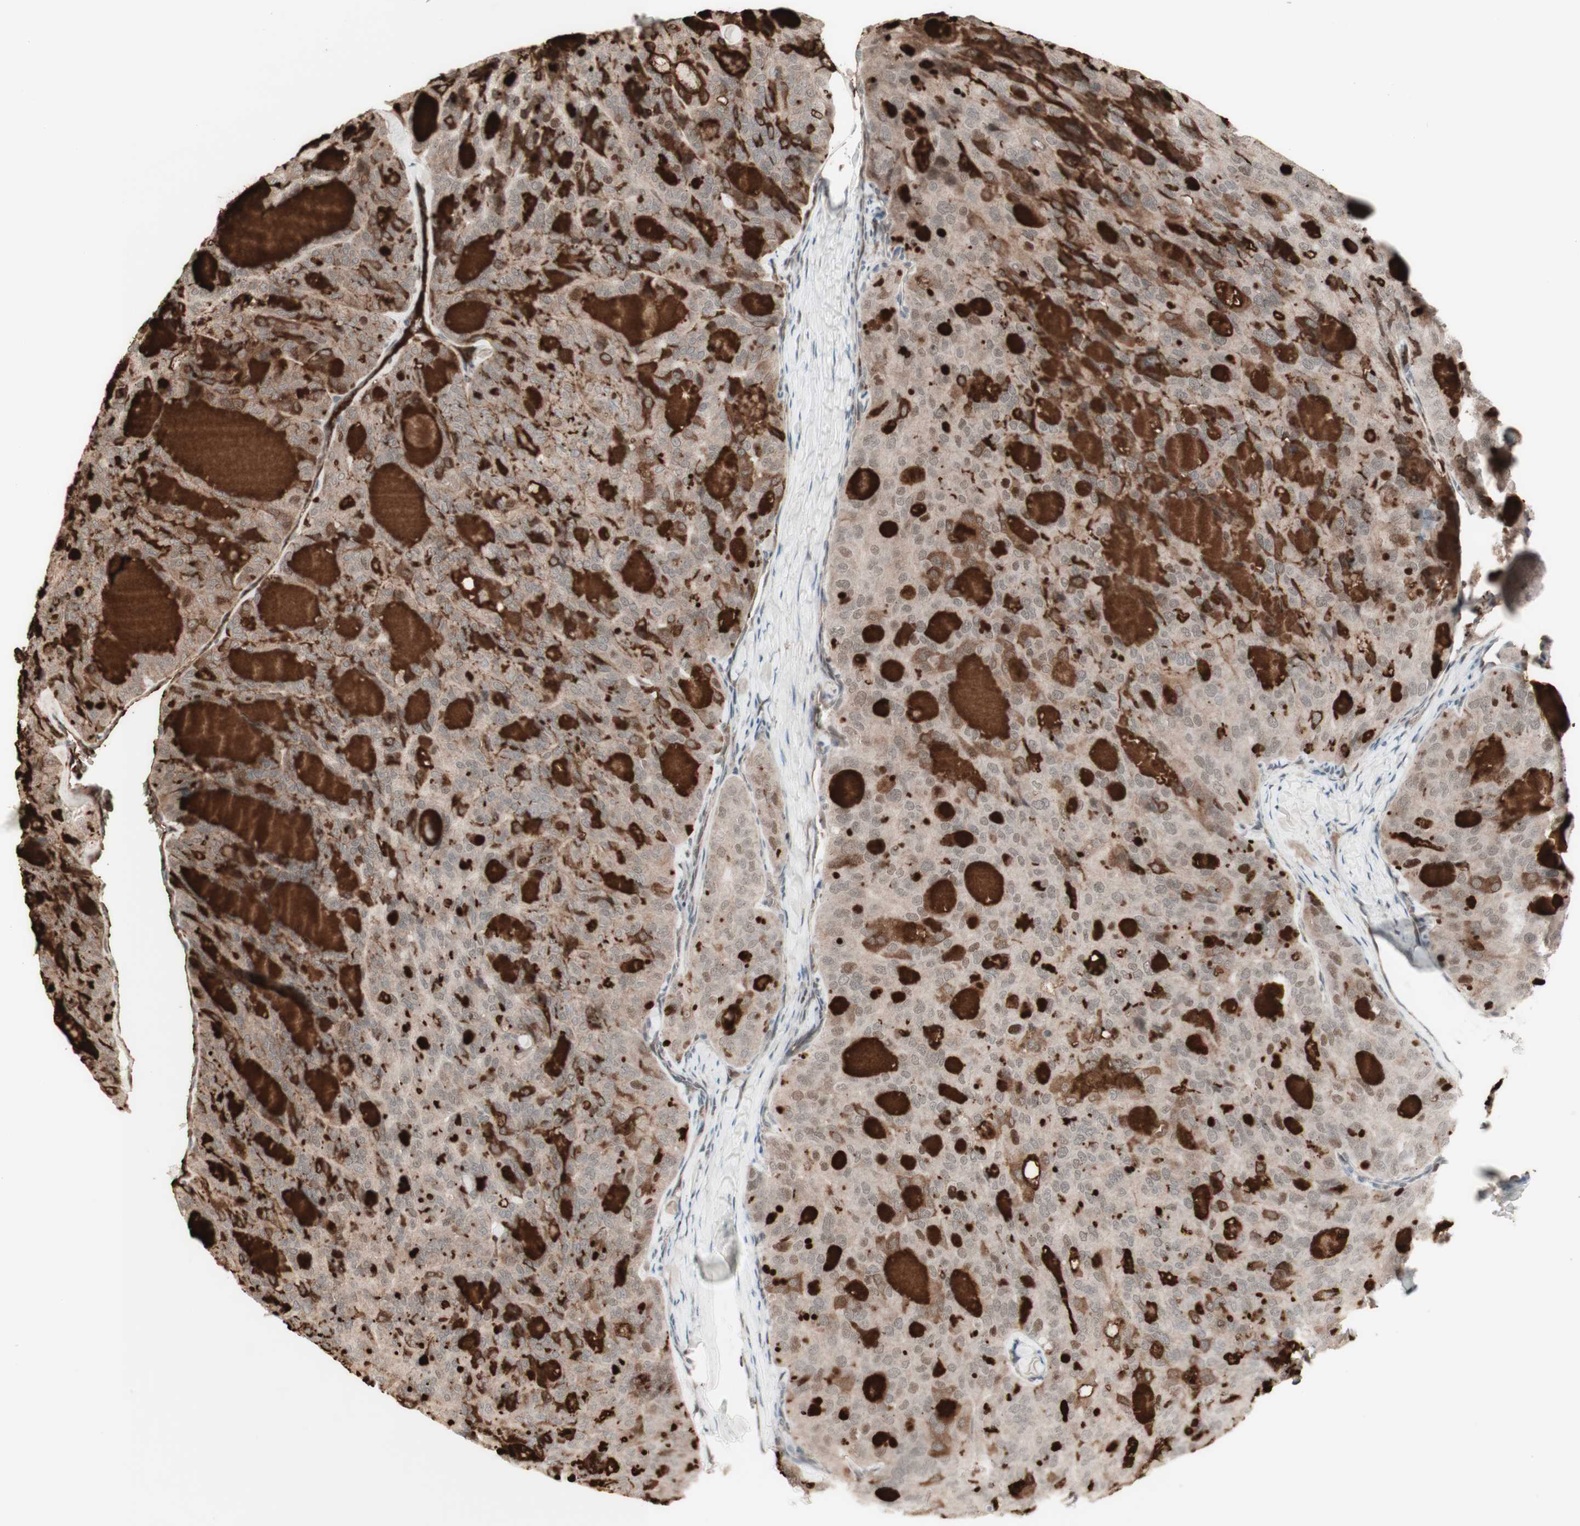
{"staining": {"intensity": "negative", "quantity": "none", "location": "none"}, "tissue": "thyroid cancer", "cell_type": "Tumor cells", "image_type": "cancer", "snomed": [{"axis": "morphology", "description": "Follicular adenoma carcinoma, NOS"}, {"axis": "topography", "description": "Thyroid gland"}], "caption": "Tumor cells show no significant positivity in thyroid cancer (follicular adenoma carcinoma).", "gene": "MSH6", "patient": {"sex": "male", "age": 75}}